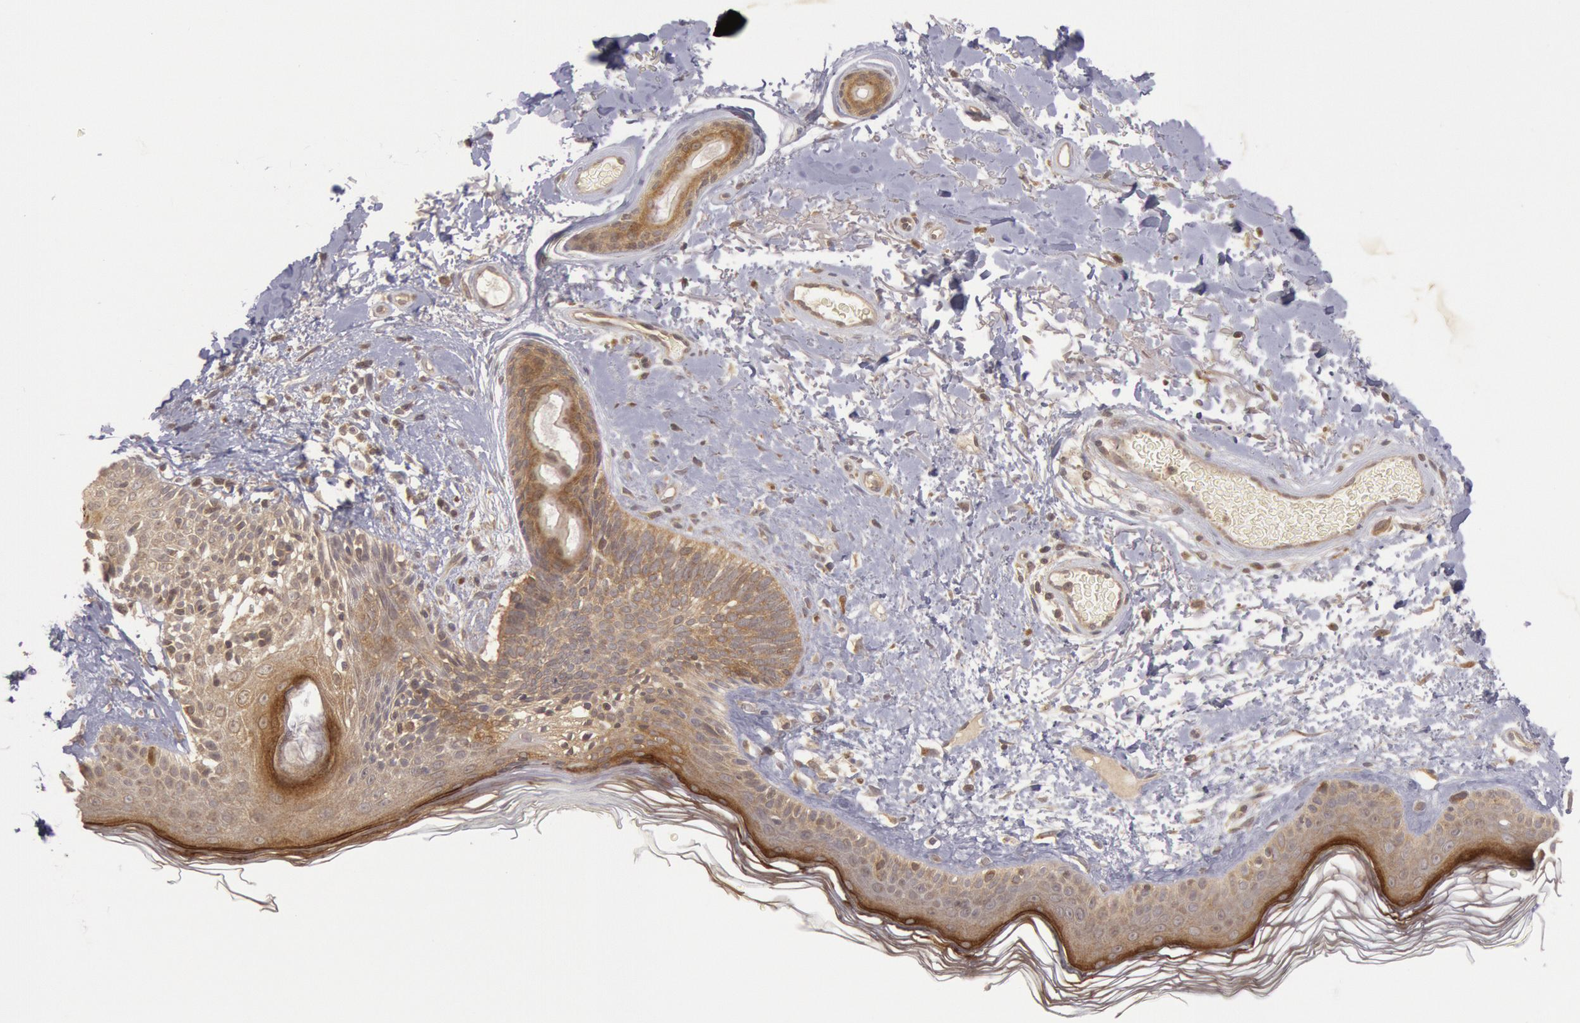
{"staining": {"intensity": "weak", "quantity": ">75%", "location": "cytoplasmic/membranous"}, "tissue": "skin", "cell_type": "Fibroblasts", "image_type": "normal", "snomed": [{"axis": "morphology", "description": "Normal tissue, NOS"}, {"axis": "topography", "description": "Skin"}], "caption": "Skin stained with a brown dye exhibits weak cytoplasmic/membranous positive staining in approximately >75% of fibroblasts.", "gene": "BRAF", "patient": {"sex": "male", "age": 63}}